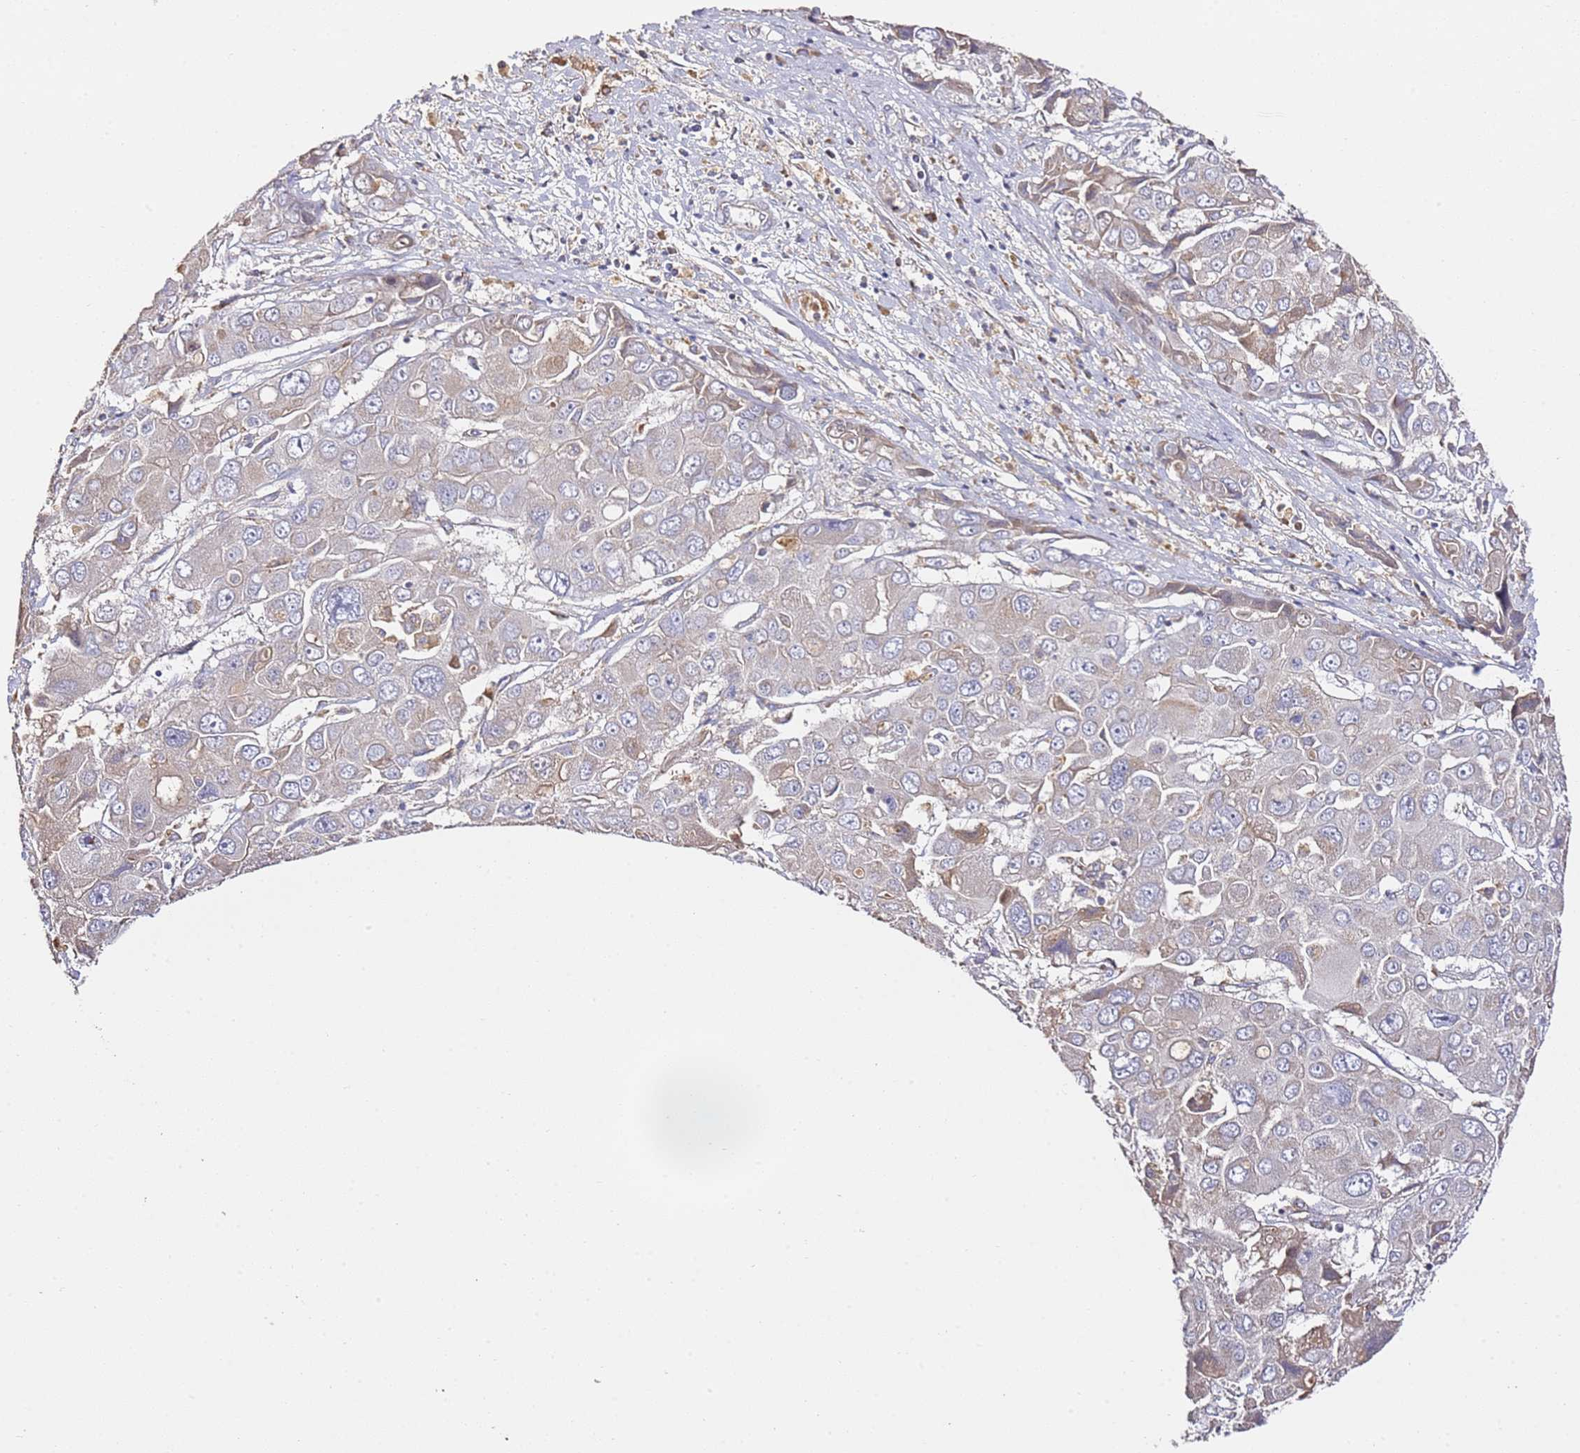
{"staining": {"intensity": "weak", "quantity": "25%-75%", "location": "cytoplasmic/membranous"}, "tissue": "liver cancer", "cell_type": "Tumor cells", "image_type": "cancer", "snomed": [{"axis": "morphology", "description": "Cholangiocarcinoma"}, {"axis": "topography", "description": "Liver"}], "caption": "A high-resolution photomicrograph shows immunohistochemistry staining of liver cancer, which displays weak cytoplasmic/membranous staining in approximately 25%-75% of tumor cells. Immunohistochemistry stains the protein of interest in brown and the nuclei are stained blue.", "gene": "OR2B11", "patient": {"sex": "male", "age": 67}}